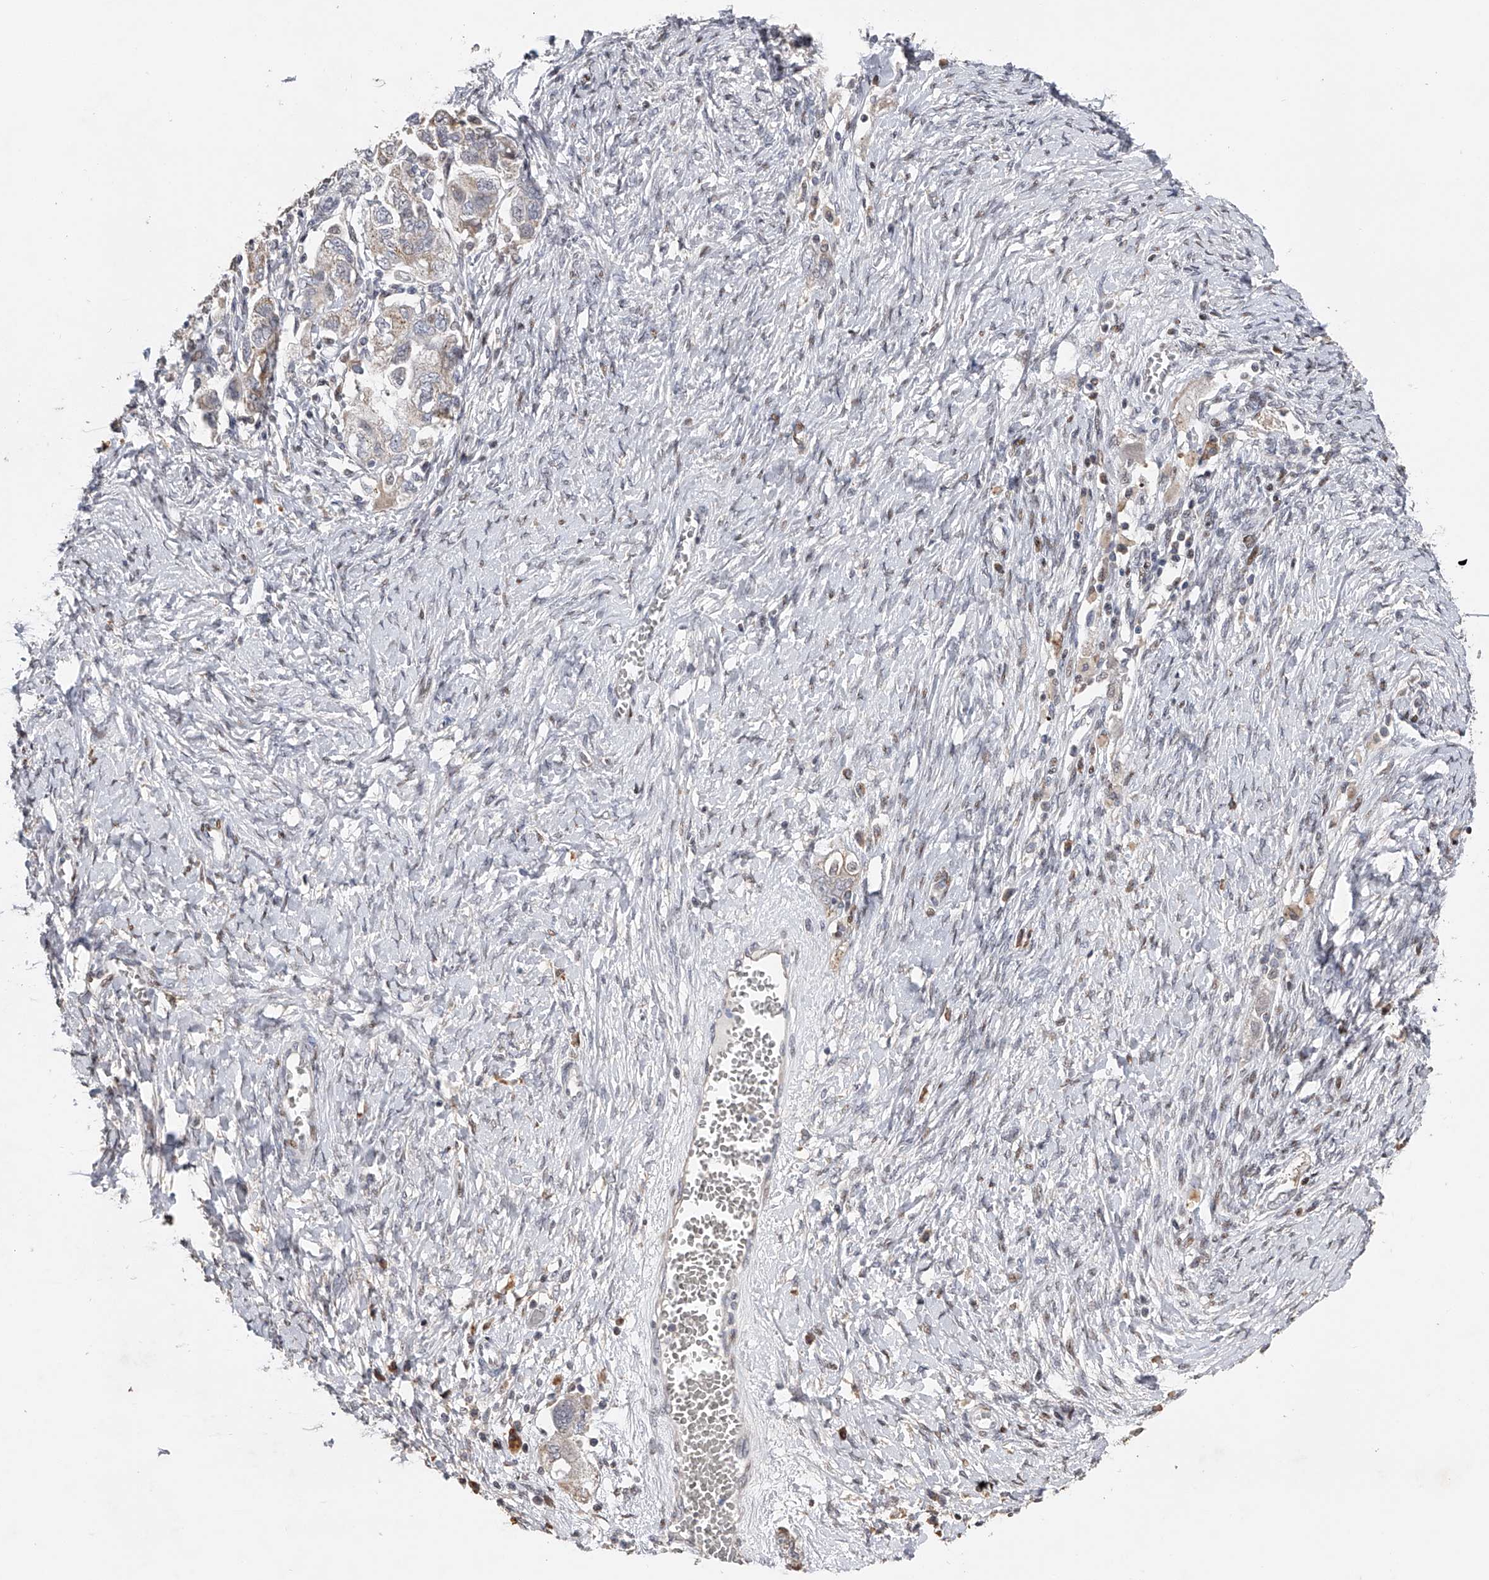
{"staining": {"intensity": "negative", "quantity": "none", "location": "none"}, "tissue": "ovarian cancer", "cell_type": "Tumor cells", "image_type": "cancer", "snomed": [{"axis": "morphology", "description": "Carcinoma, NOS"}, {"axis": "morphology", "description": "Cystadenocarcinoma, serous, NOS"}, {"axis": "topography", "description": "Ovary"}], "caption": "The IHC histopathology image has no significant positivity in tumor cells of ovarian cancer tissue.", "gene": "RWDD2A", "patient": {"sex": "female", "age": 69}}